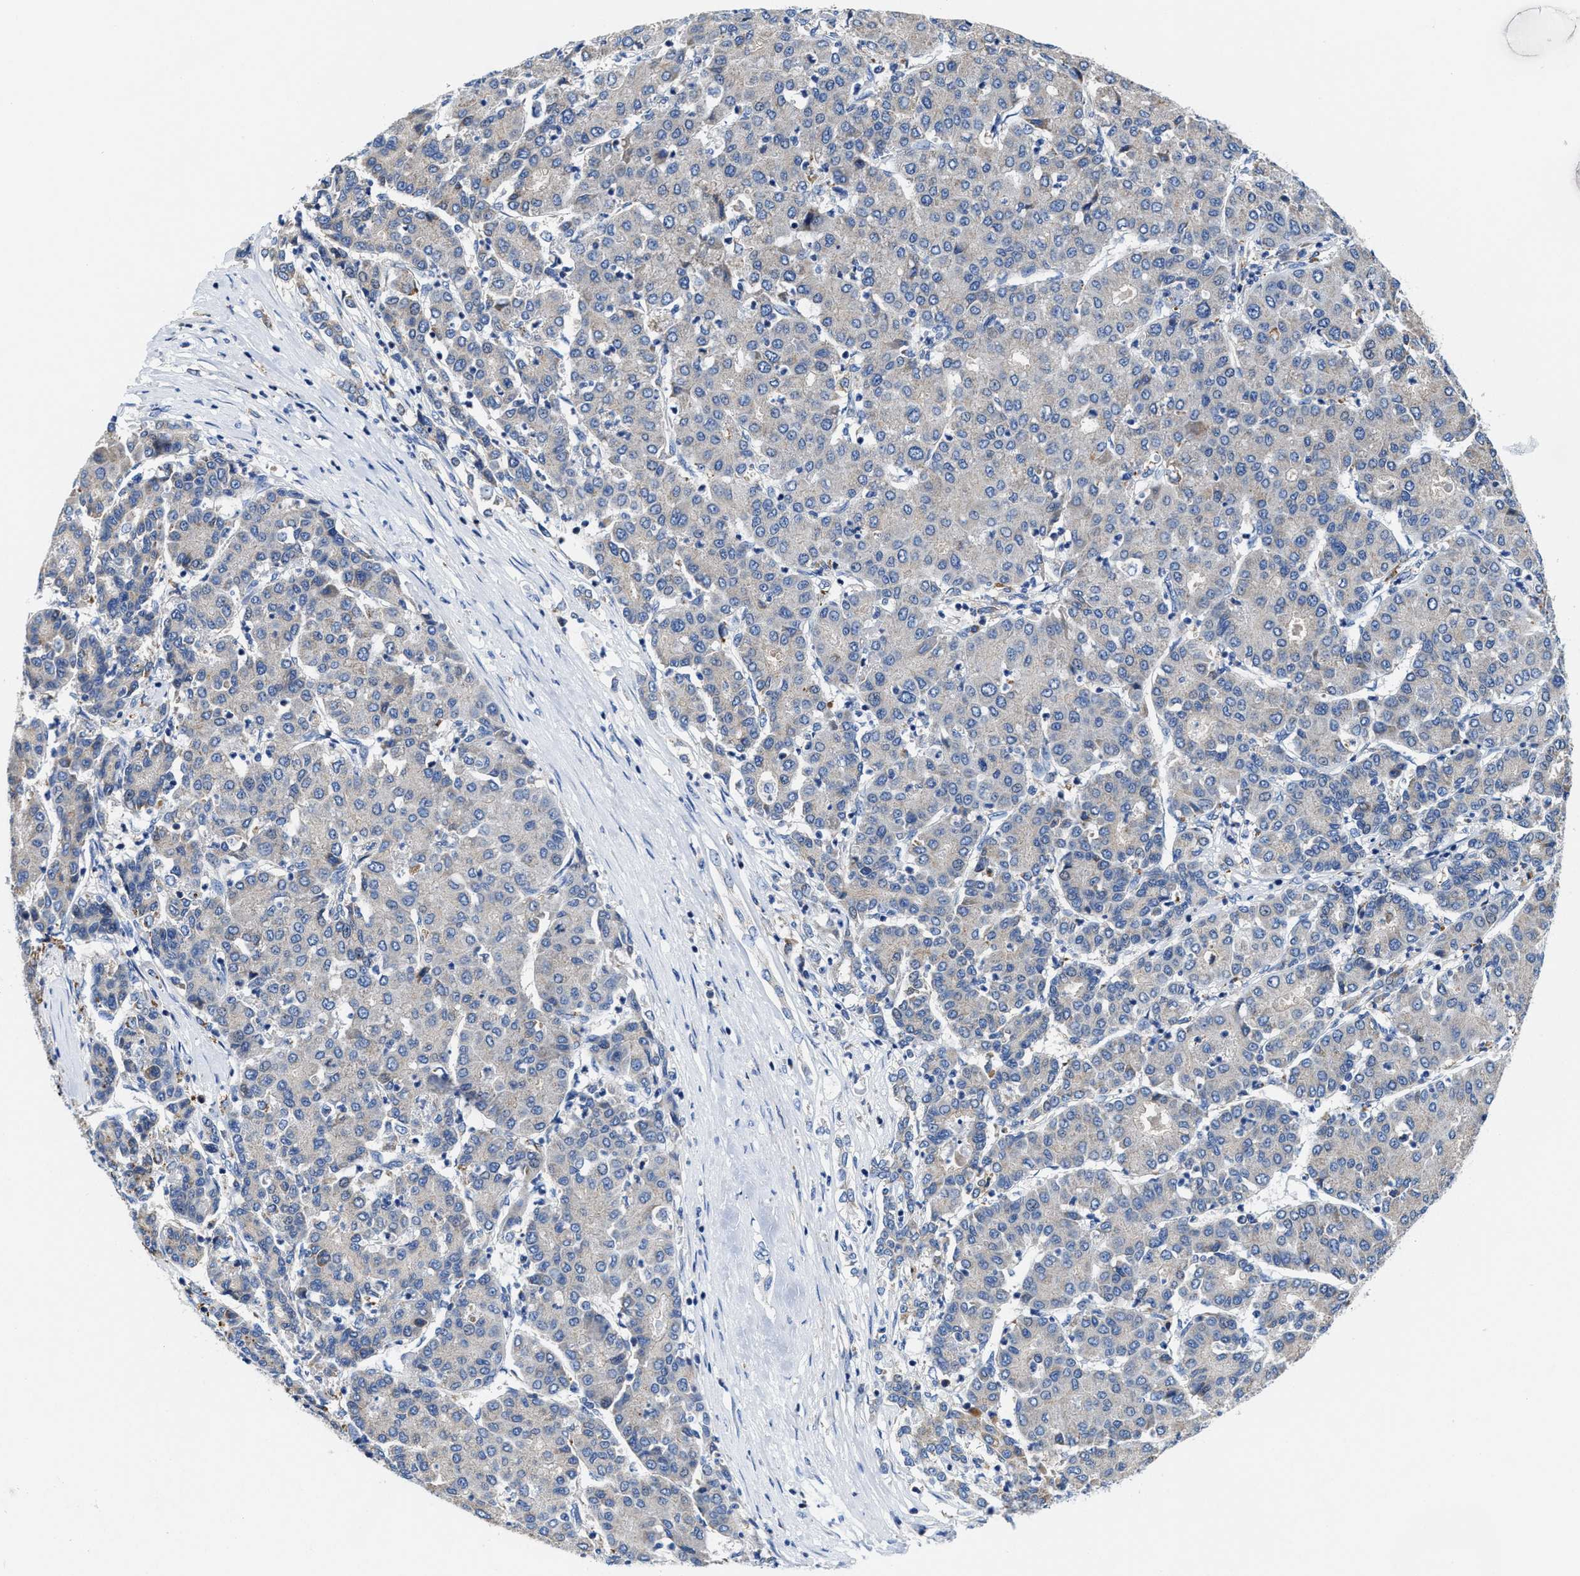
{"staining": {"intensity": "negative", "quantity": "none", "location": "none"}, "tissue": "liver cancer", "cell_type": "Tumor cells", "image_type": "cancer", "snomed": [{"axis": "morphology", "description": "Carcinoma, Hepatocellular, NOS"}, {"axis": "topography", "description": "Liver"}], "caption": "Image shows no protein positivity in tumor cells of liver hepatocellular carcinoma tissue. (DAB immunohistochemistry (IHC) with hematoxylin counter stain).", "gene": "TMEM30A", "patient": {"sex": "male", "age": 65}}